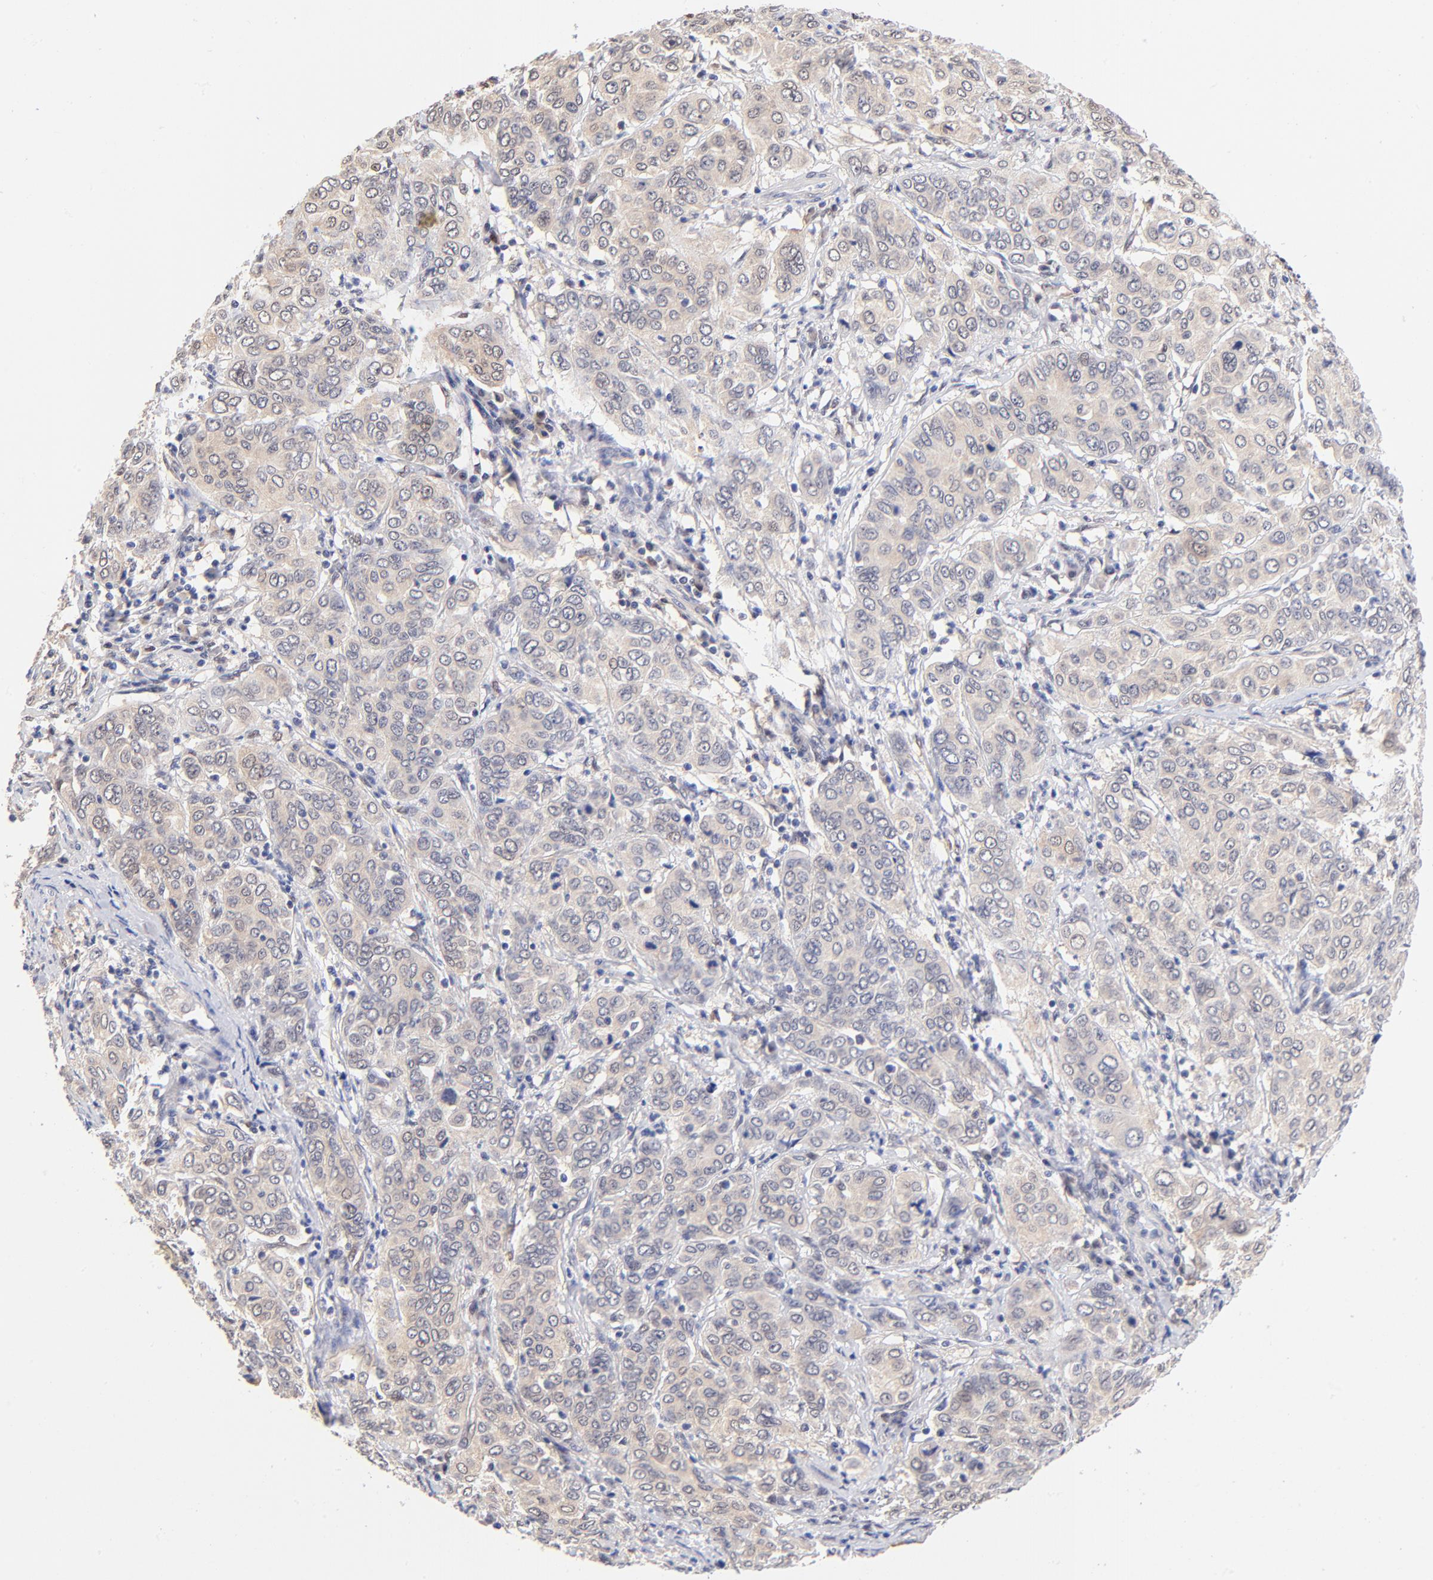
{"staining": {"intensity": "weak", "quantity": ">75%", "location": "cytoplasmic/membranous"}, "tissue": "cervical cancer", "cell_type": "Tumor cells", "image_type": "cancer", "snomed": [{"axis": "morphology", "description": "Squamous cell carcinoma, NOS"}, {"axis": "topography", "description": "Cervix"}], "caption": "Protein analysis of cervical squamous cell carcinoma tissue demonstrates weak cytoplasmic/membranous staining in approximately >75% of tumor cells.", "gene": "TXNL1", "patient": {"sex": "female", "age": 38}}